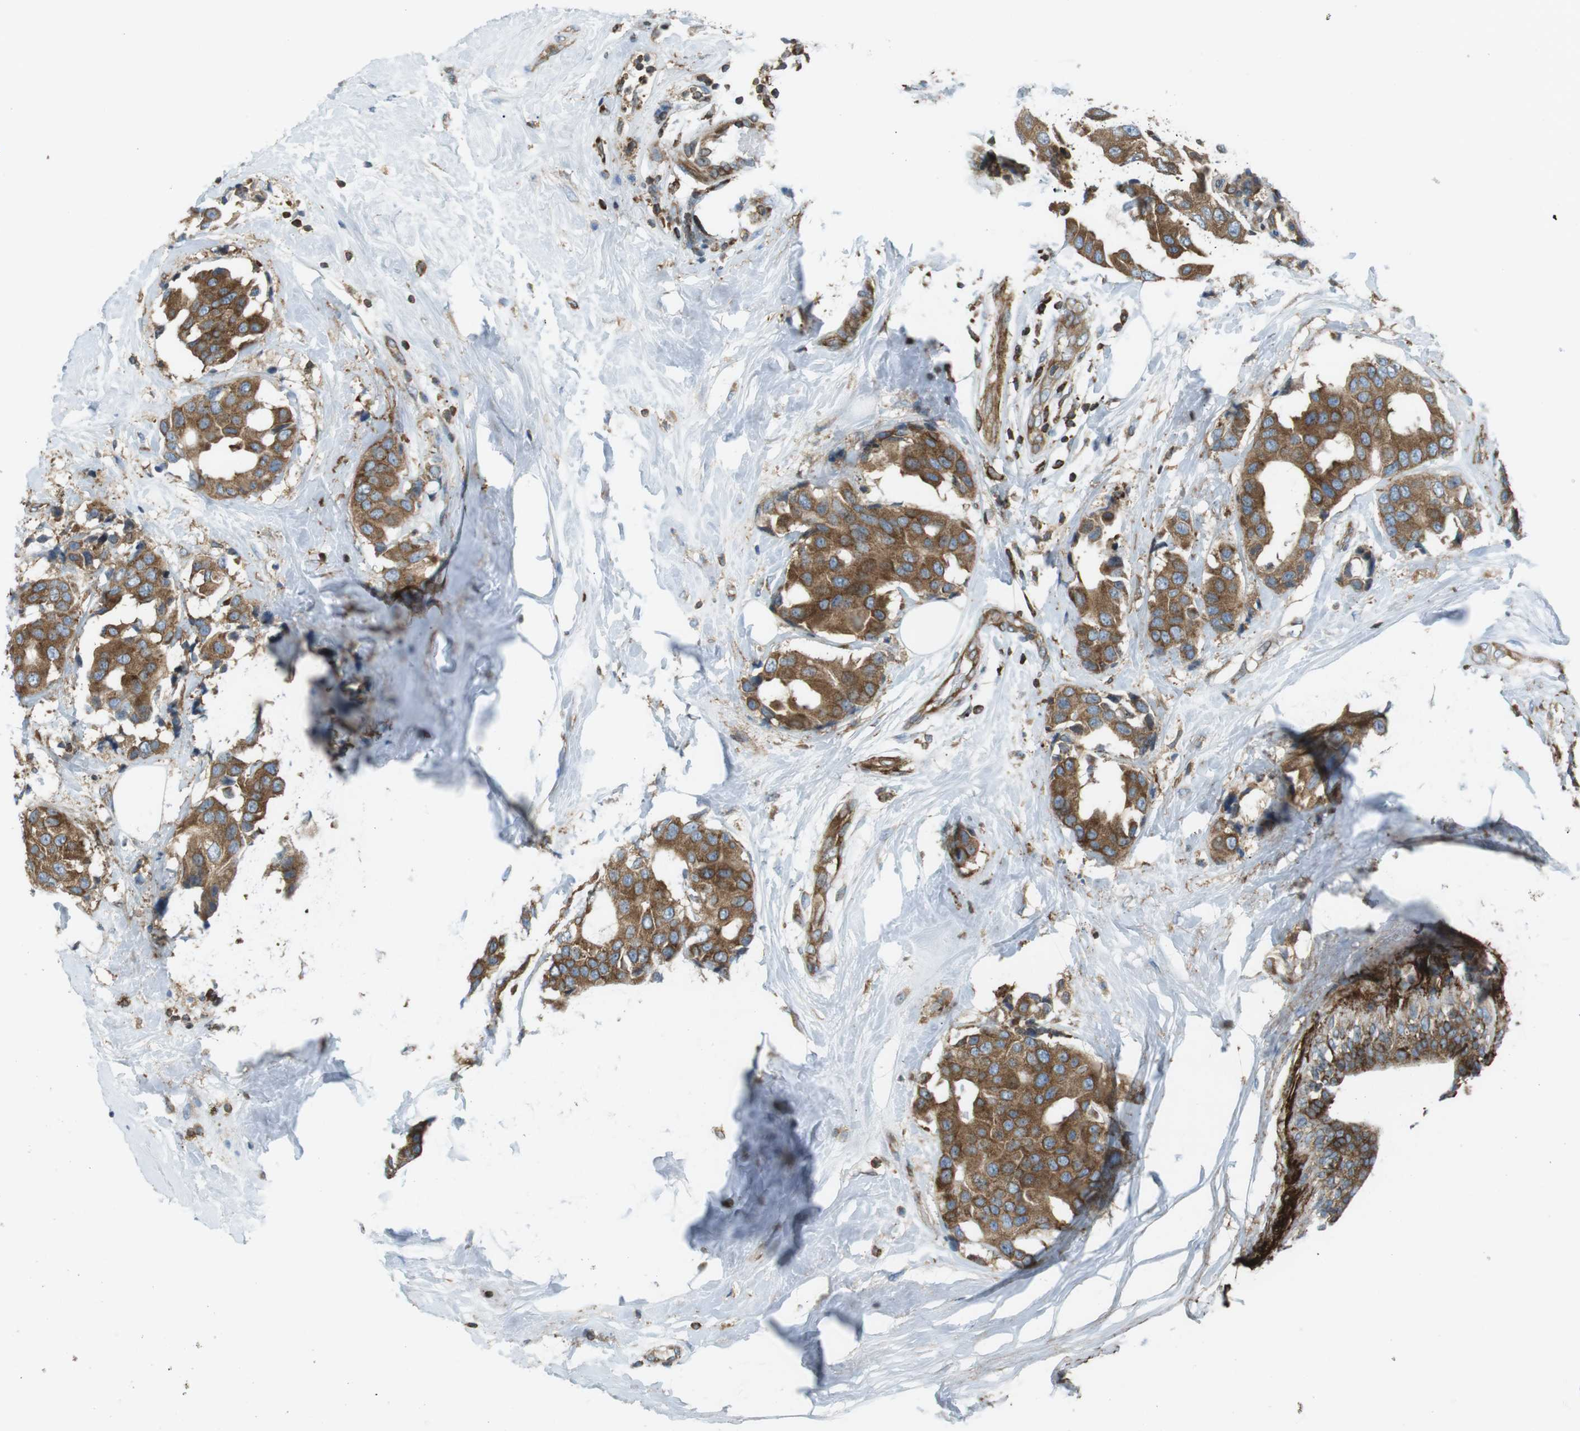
{"staining": {"intensity": "moderate", "quantity": ">75%", "location": "cytoplasmic/membranous"}, "tissue": "breast cancer", "cell_type": "Tumor cells", "image_type": "cancer", "snomed": [{"axis": "morphology", "description": "Normal tissue, NOS"}, {"axis": "morphology", "description": "Duct carcinoma"}, {"axis": "topography", "description": "Breast"}], "caption": "Immunohistochemistry (IHC) of breast cancer (intraductal carcinoma) demonstrates medium levels of moderate cytoplasmic/membranous expression in approximately >75% of tumor cells.", "gene": "FLII", "patient": {"sex": "female", "age": 39}}